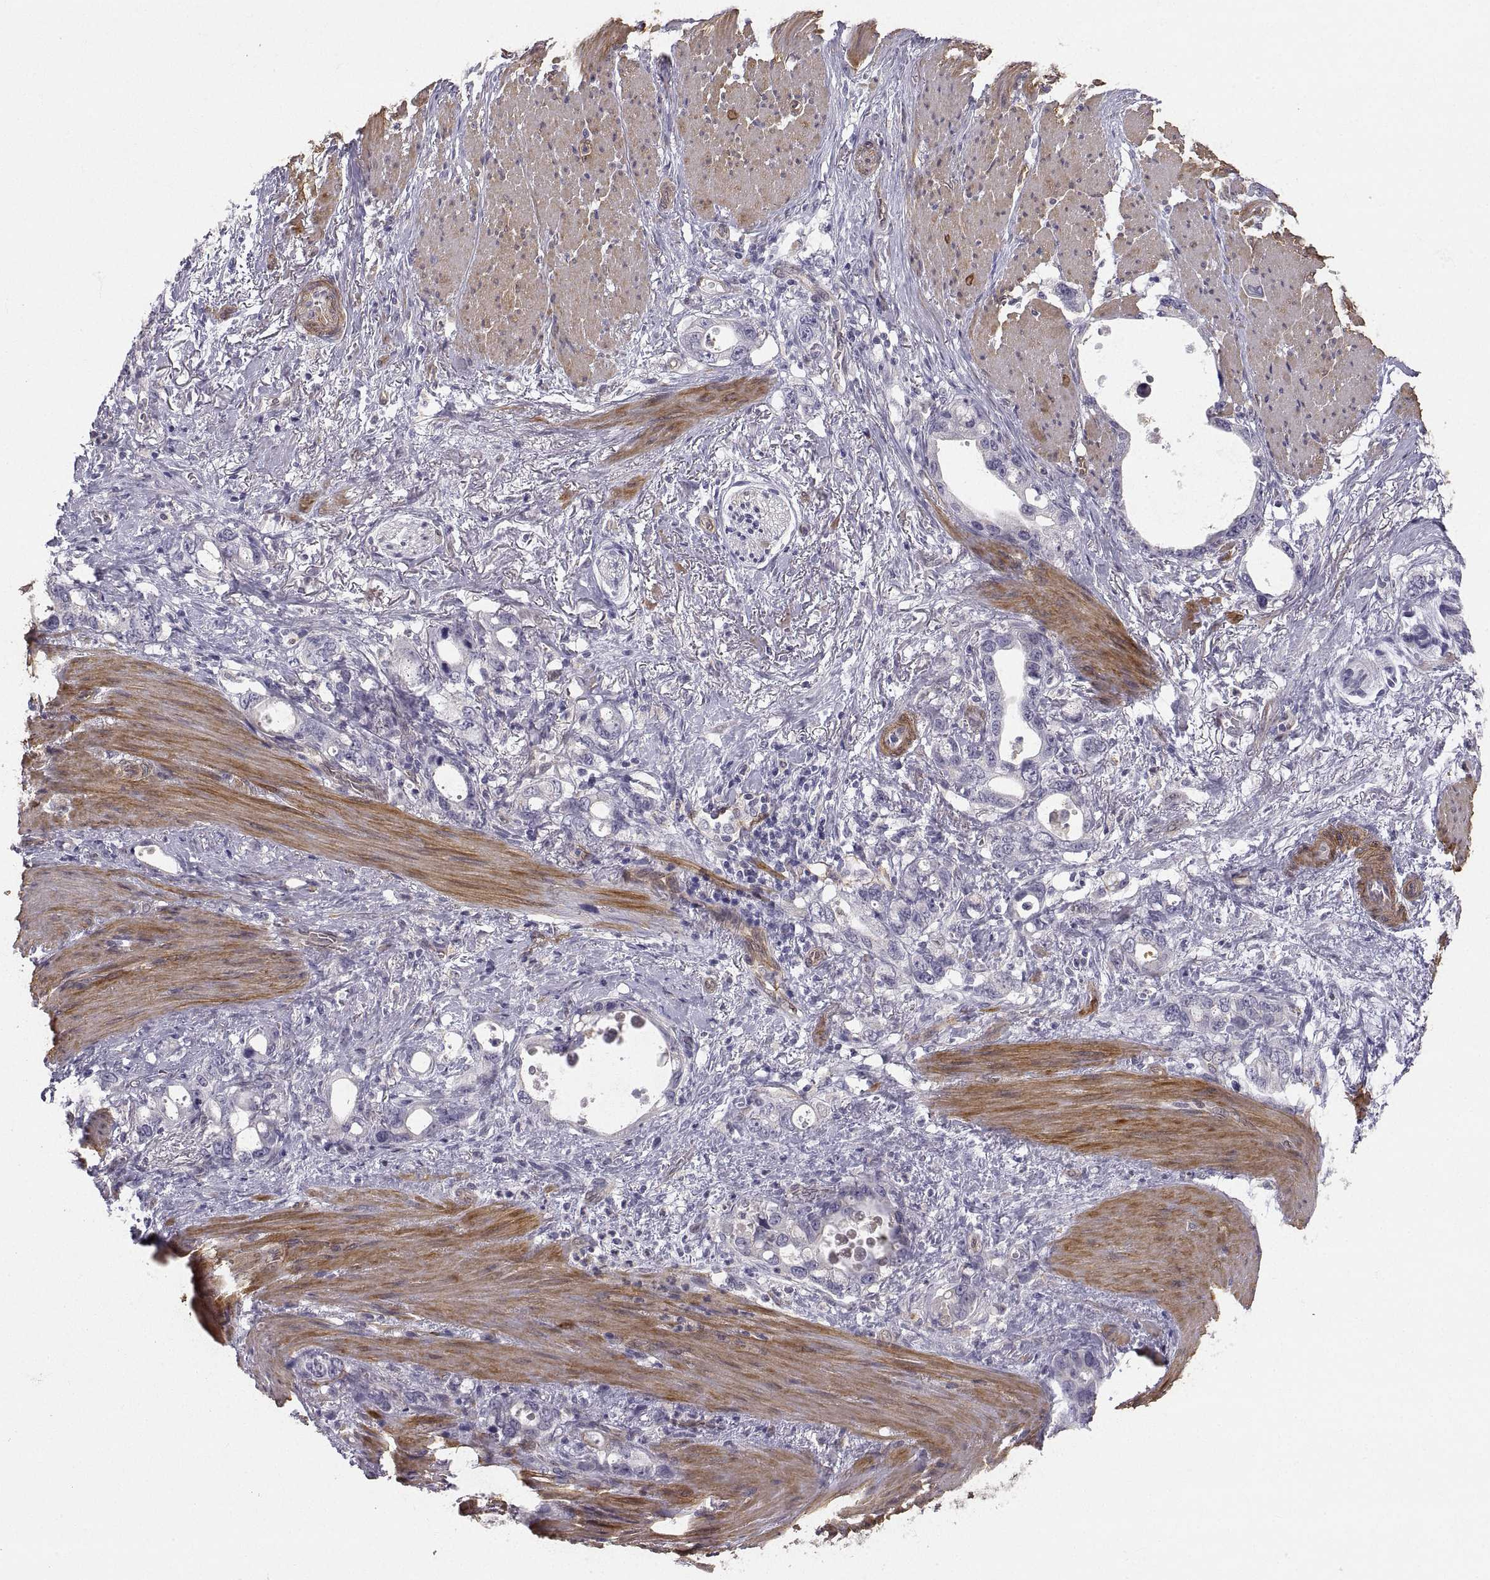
{"staining": {"intensity": "negative", "quantity": "none", "location": "none"}, "tissue": "stomach cancer", "cell_type": "Tumor cells", "image_type": "cancer", "snomed": [{"axis": "morphology", "description": "Adenocarcinoma, NOS"}, {"axis": "topography", "description": "Stomach, upper"}], "caption": "A high-resolution micrograph shows immunohistochemistry (IHC) staining of adenocarcinoma (stomach), which demonstrates no significant staining in tumor cells.", "gene": "PGM5", "patient": {"sex": "male", "age": 74}}